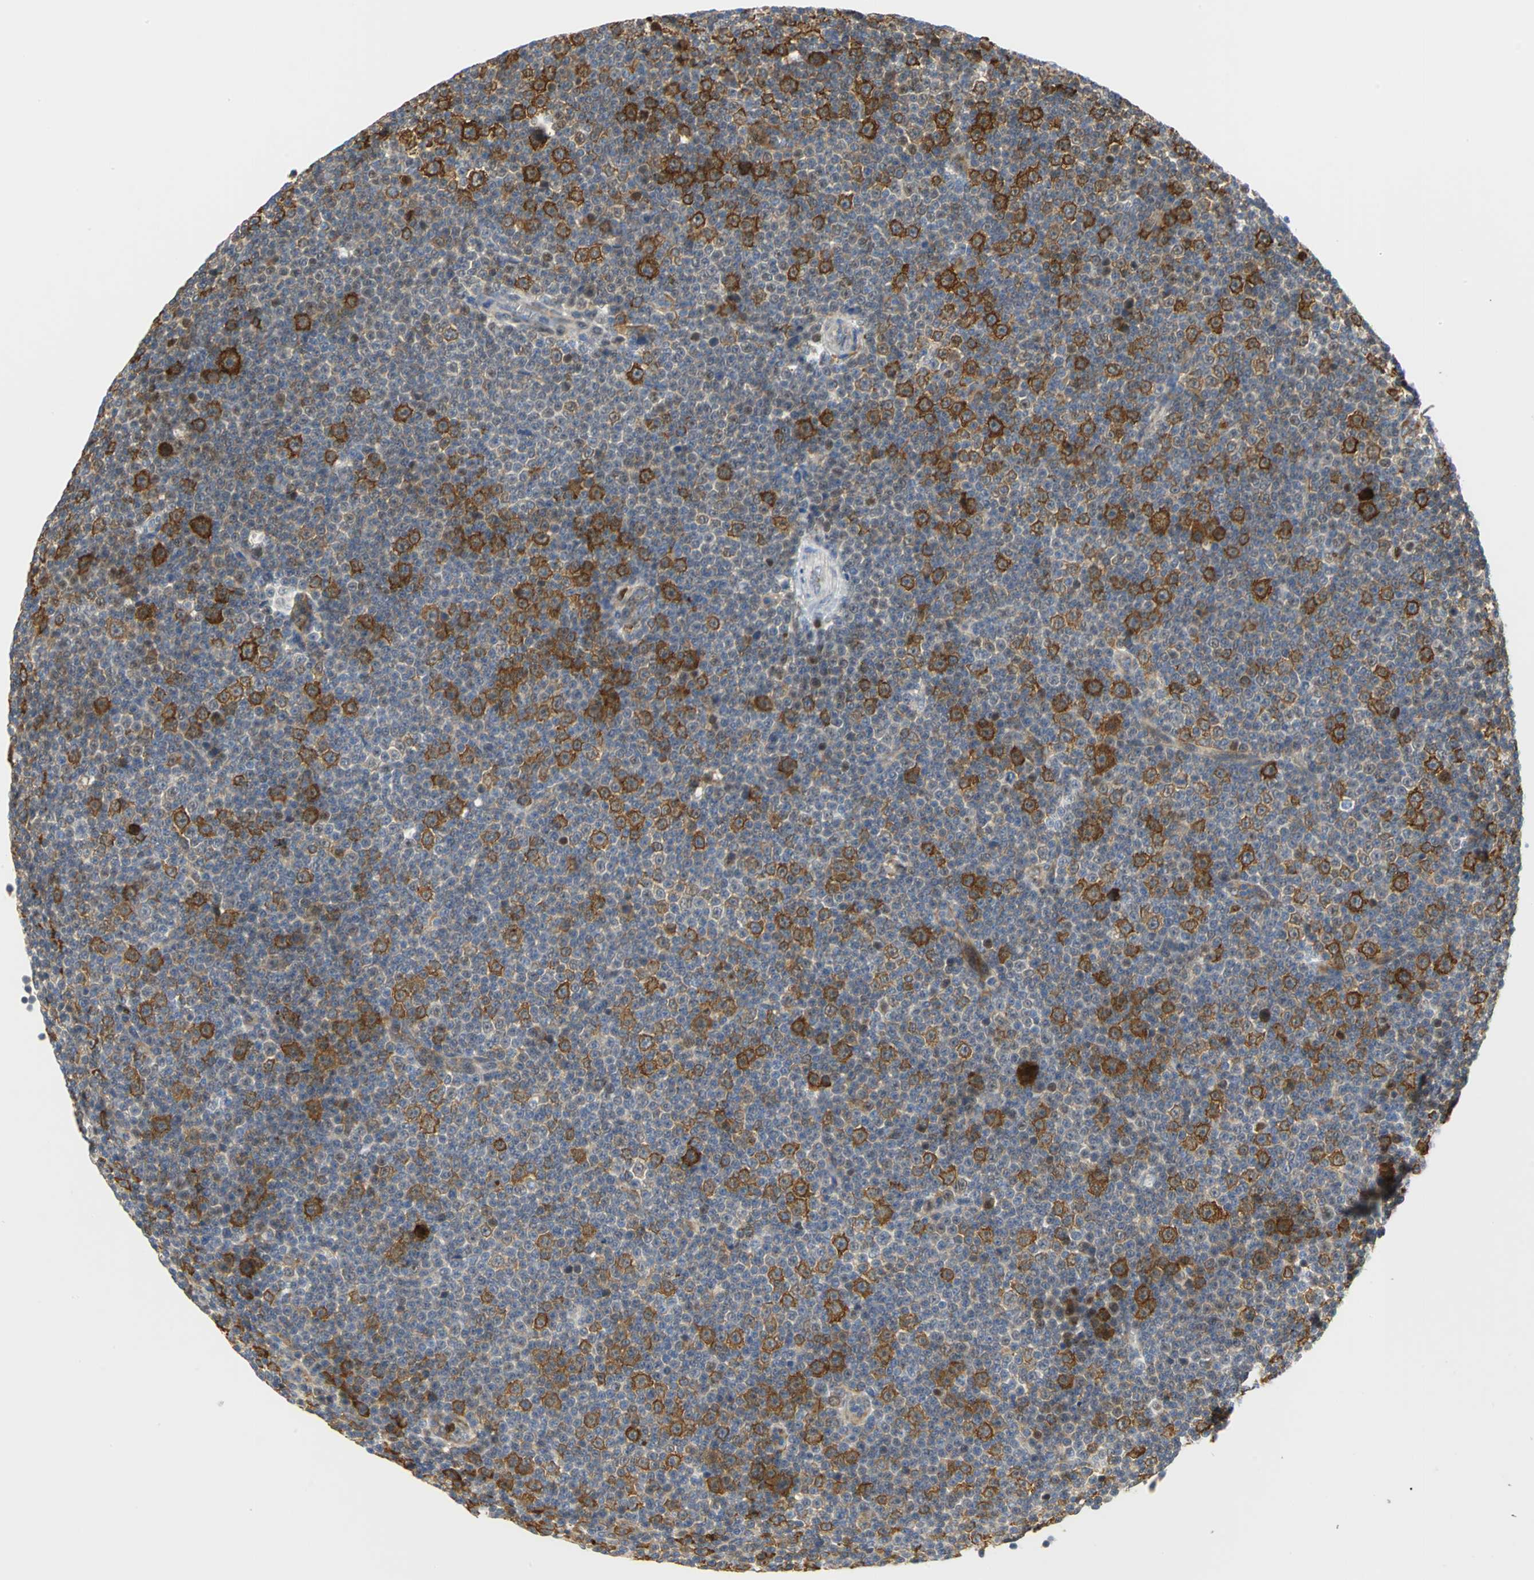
{"staining": {"intensity": "strong", "quantity": "<25%", "location": "cytoplasmic/membranous"}, "tissue": "lymphoma", "cell_type": "Tumor cells", "image_type": "cancer", "snomed": [{"axis": "morphology", "description": "Malignant lymphoma, non-Hodgkin's type, Low grade"}, {"axis": "topography", "description": "Lymph node"}], "caption": "The image exhibits a brown stain indicating the presence of a protein in the cytoplasmic/membranous of tumor cells in lymphoma.", "gene": "YBX1", "patient": {"sex": "female", "age": 67}}